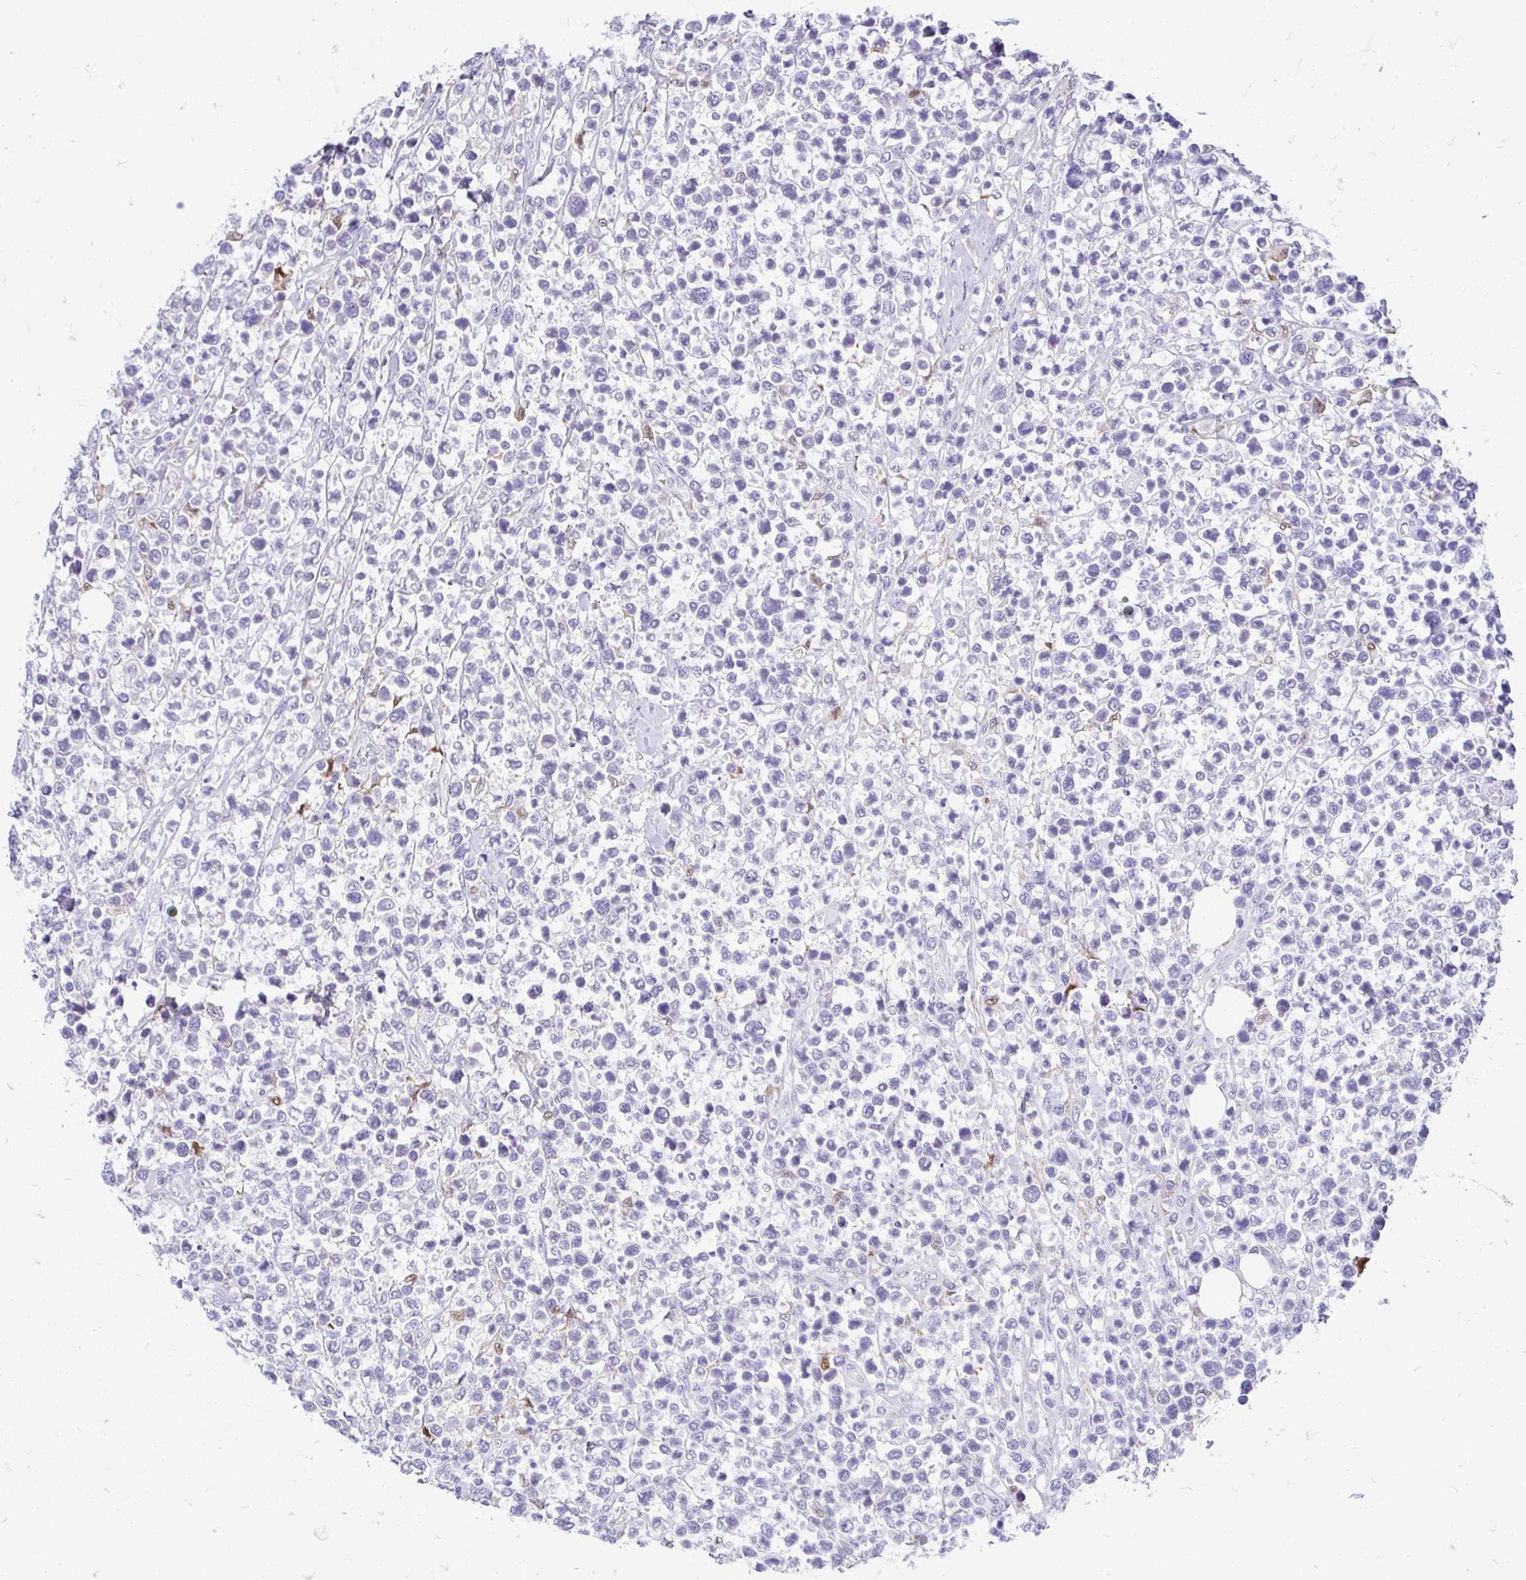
{"staining": {"intensity": "negative", "quantity": "none", "location": "none"}, "tissue": "lymphoma", "cell_type": "Tumor cells", "image_type": "cancer", "snomed": [{"axis": "morphology", "description": "Malignant lymphoma, non-Hodgkin's type, Low grade"}, {"axis": "topography", "description": "Lymph node"}], "caption": "Tumor cells are negative for protein expression in human lymphoma.", "gene": "GLB1L2", "patient": {"sex": "male", "age": 60}}